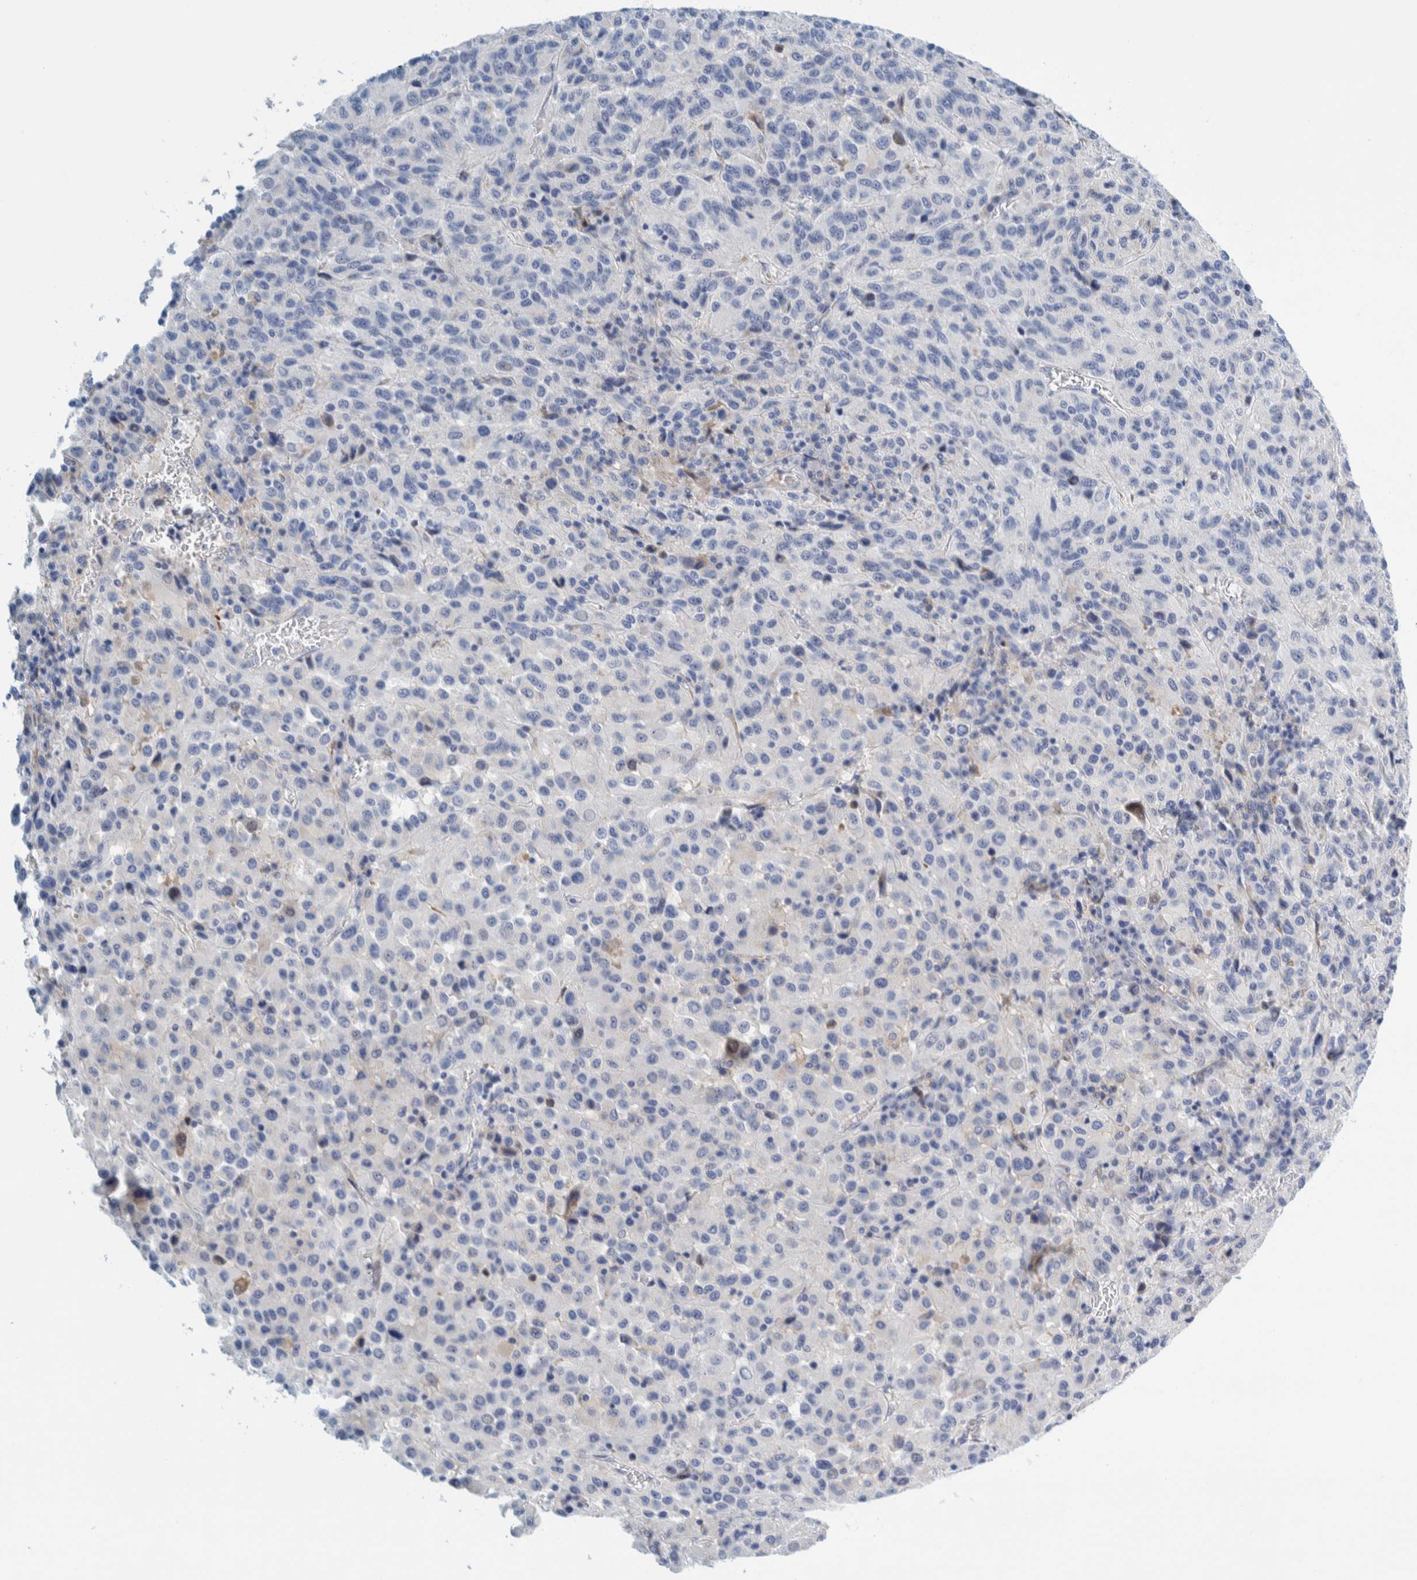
{"staining": {"intensity": "negative", "quantity": "none", "location": "none"}, "tissue": "melanoma", "cell_type": "Tumor cells", "image_type": "cancer", "snomed": [{"axis": "morphology", "description": "Malignant melanoma, Metastatic site"}, {"axis": "topography", "description": "Lung"}], "caption": "Melanoma stained for a protein using IHC reveals no expression tumor cells.", "gene": "MOG", "patient": {"sex": "male", "age": 64}}